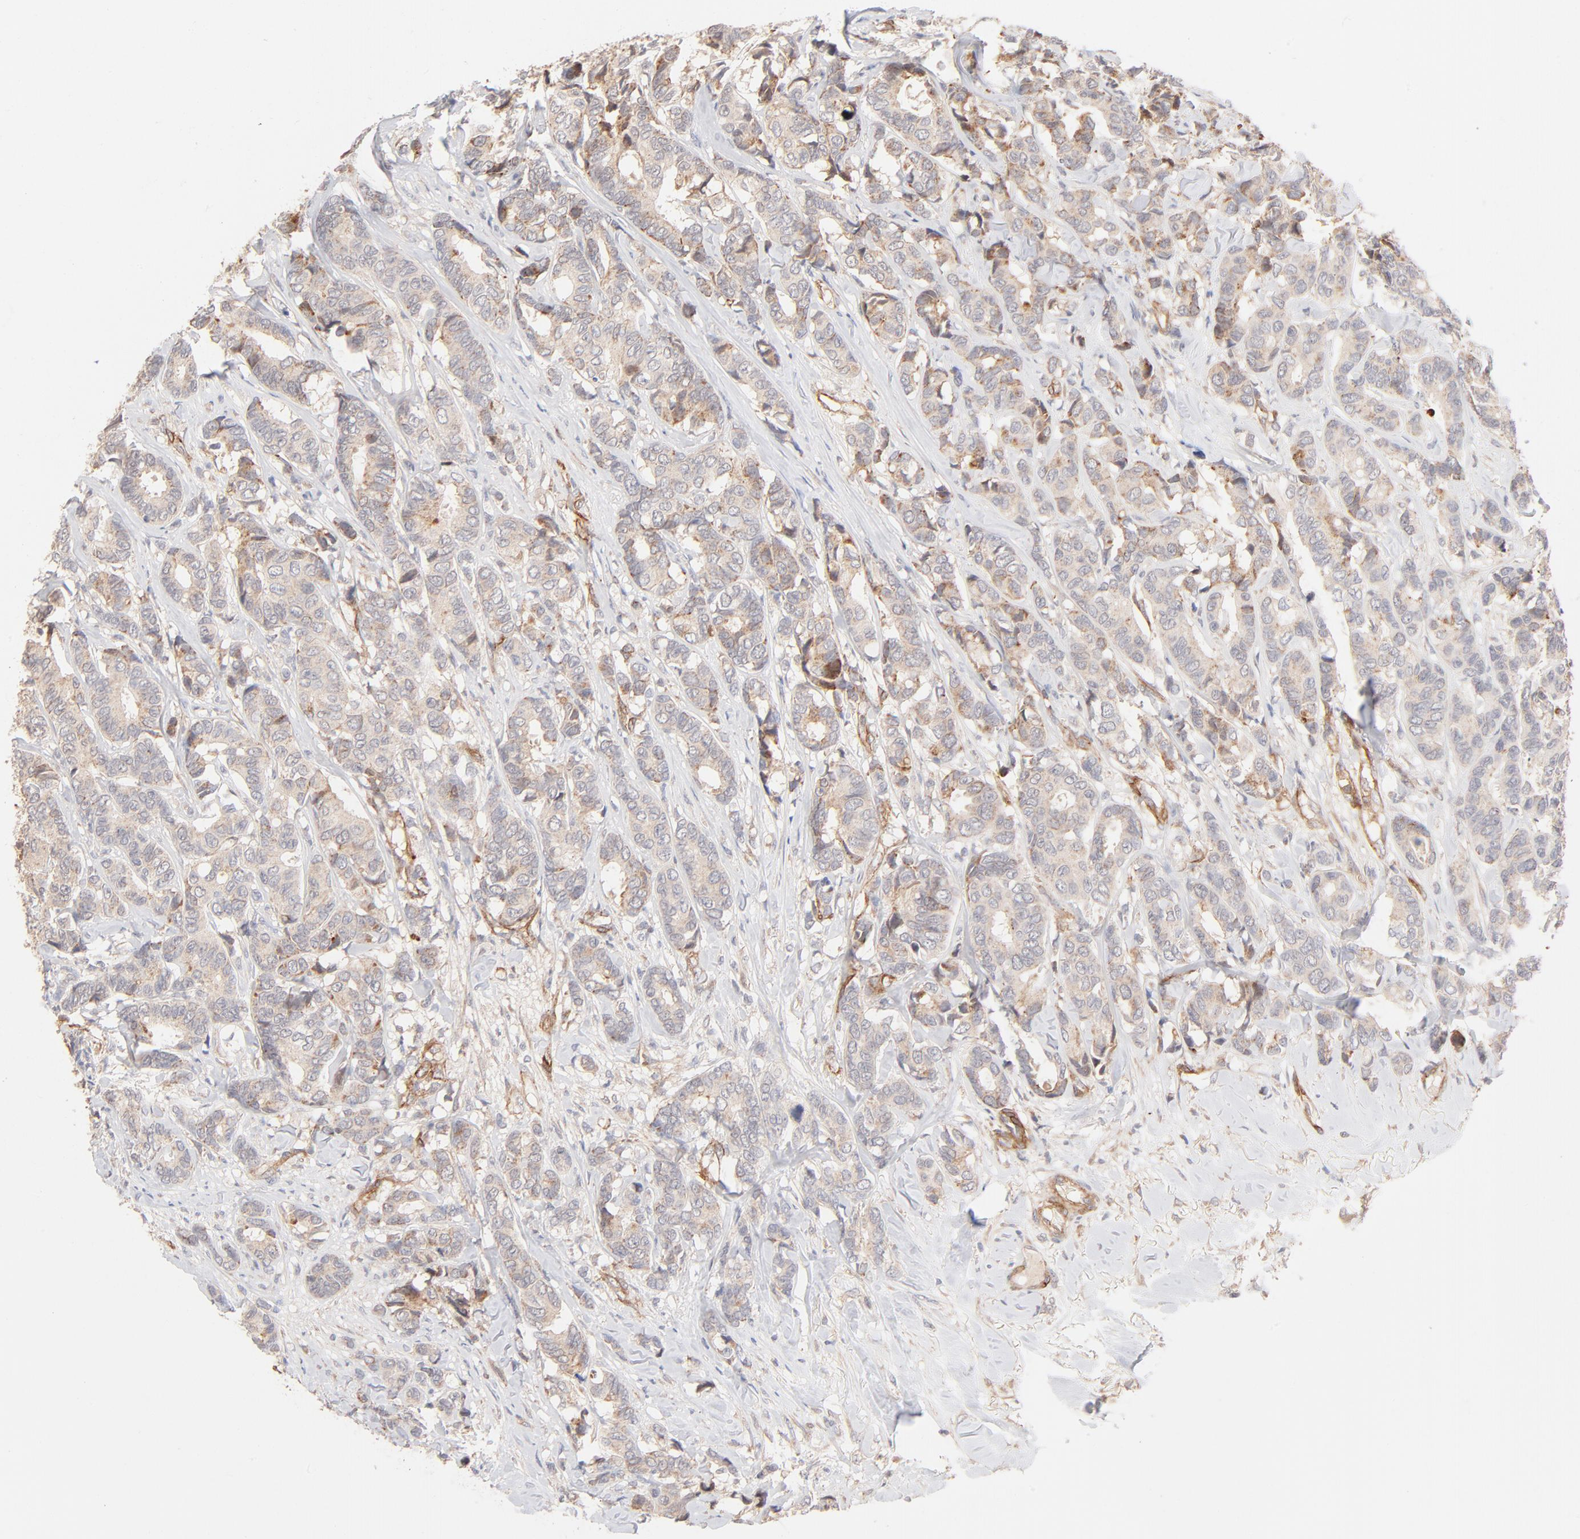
{"staining": {"intensity": "moderate", "quantity": ">75%", "location": "cytoplasmic/membranous"}, "tissue": "breast cancer", "cell_type": "Tumor cells", "image_type": "cancer", "snomed": [{"axis": "morphology", "description": "Duct carcinoma"}, {"axis": "topography", "description": "Breast"}], "caption": "Moderate cytoplasmic/membranous protein staining is seen in approximately >75% of tumor cells in breast cancer. (IHC, brightfield microscopy, high magnification).", "gene": "CSPG4", "patient": {"sex": "female", "age": 87}}